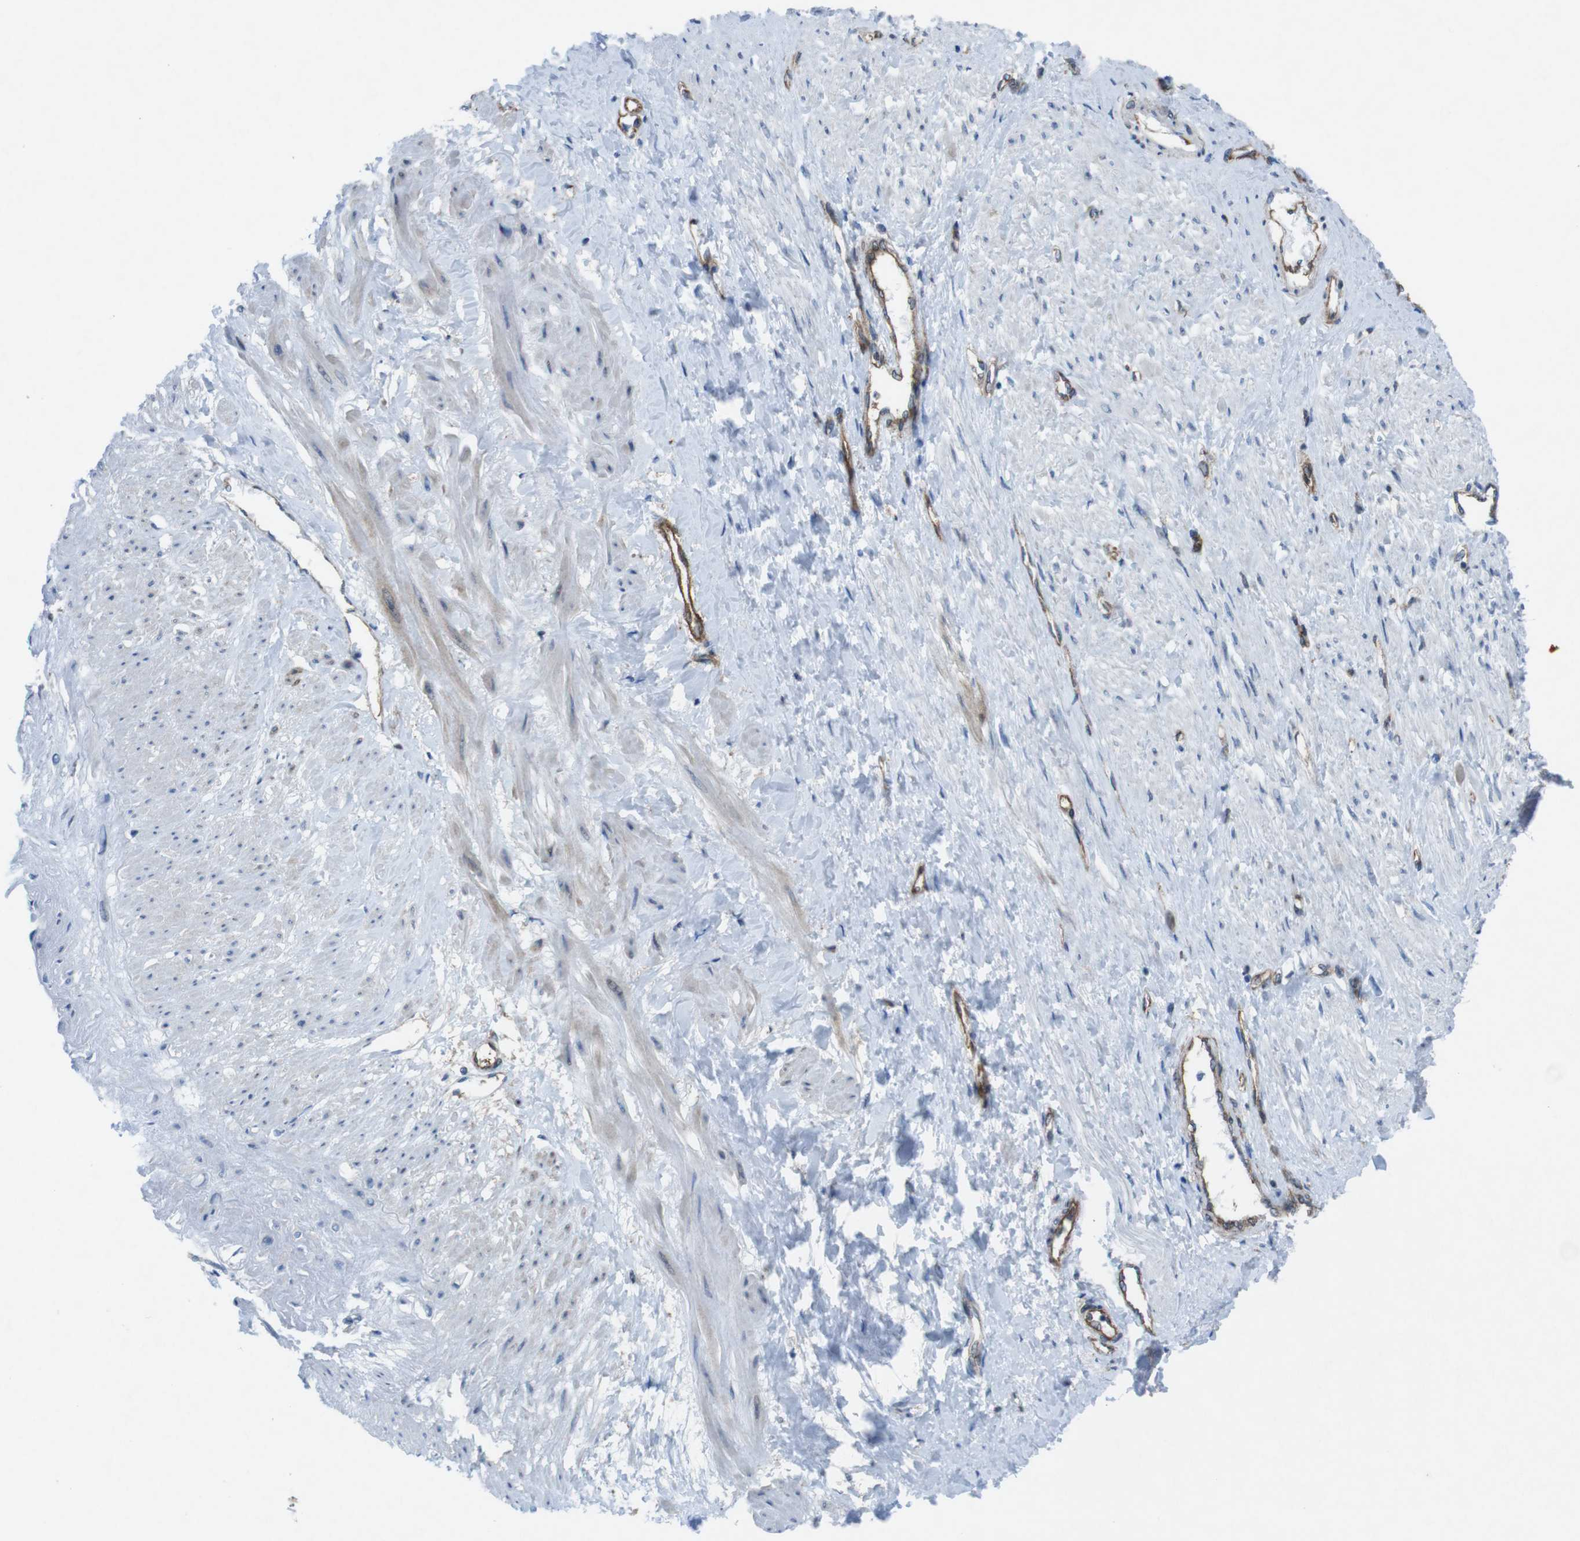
{"staining": {"intensity": "weak", "quantity": "<25%", "location": "cytoplasmic/membranous"}, "tissue": "smooth muscle", "cell_type": "Smooth muscle cells", "image_type": "normal", "snomed": [{"axis": "morphology", "description": "Normal tissue, NOS"}, {"axis": "topography", "description": "Smooth muscle"}, {"axis": "topography", "description": "Uterus"}], "caption": "Immunohistochemistry (IHC) of benign human smooth muscle reveals no expression in smooth muscle cells.", "gene": "DIAPH2", "patient": {"sex": "female", "age": 39}}